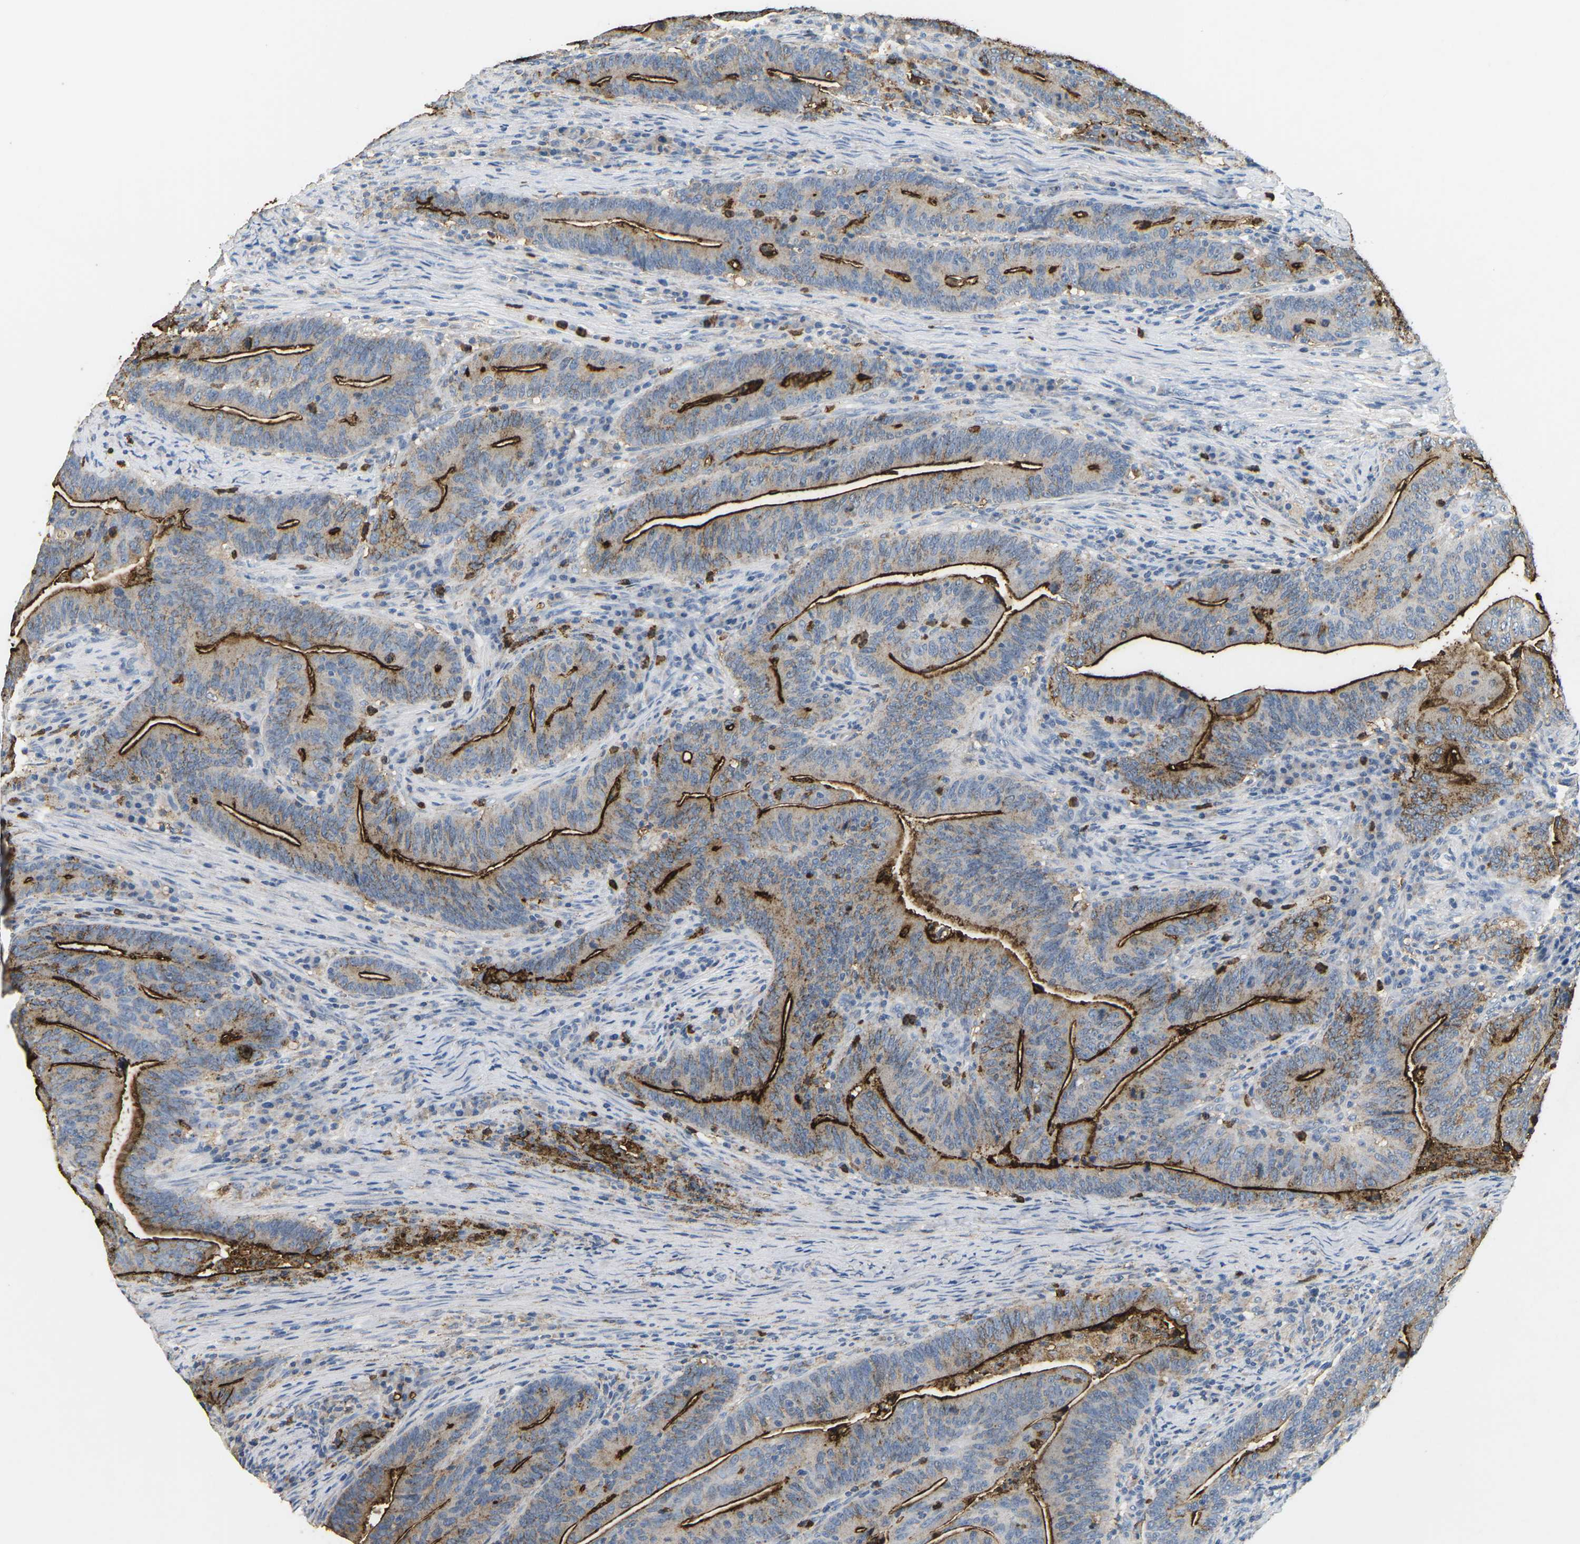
{"staining": {"intensity": "moderate", "quantity": ">75%", "location": "cytoplasmic/membranous"}, "tissue": "colorectal cancer", "cell_type": "Tumor cells", "image_type": "cancer", "snomed": [{"axis": "morphology", "description": "Normal tissue, NOS"}, {"axis": "morphology", "description": "Adenocarcinoma, NOS"}, {"axis": "topography", "description": "Colon"}], "caption": "Immunohistochemistry of colorectal adenocarcinoma reveals medium levels of moderate cytoplasmic/membranous positivity in approximately >75% of tumor cells. (brown staining indicates protein expression, while blue staining denotes nuclei).", "gene": "ADM", "patient": {"sex": "female", "age": 66}}